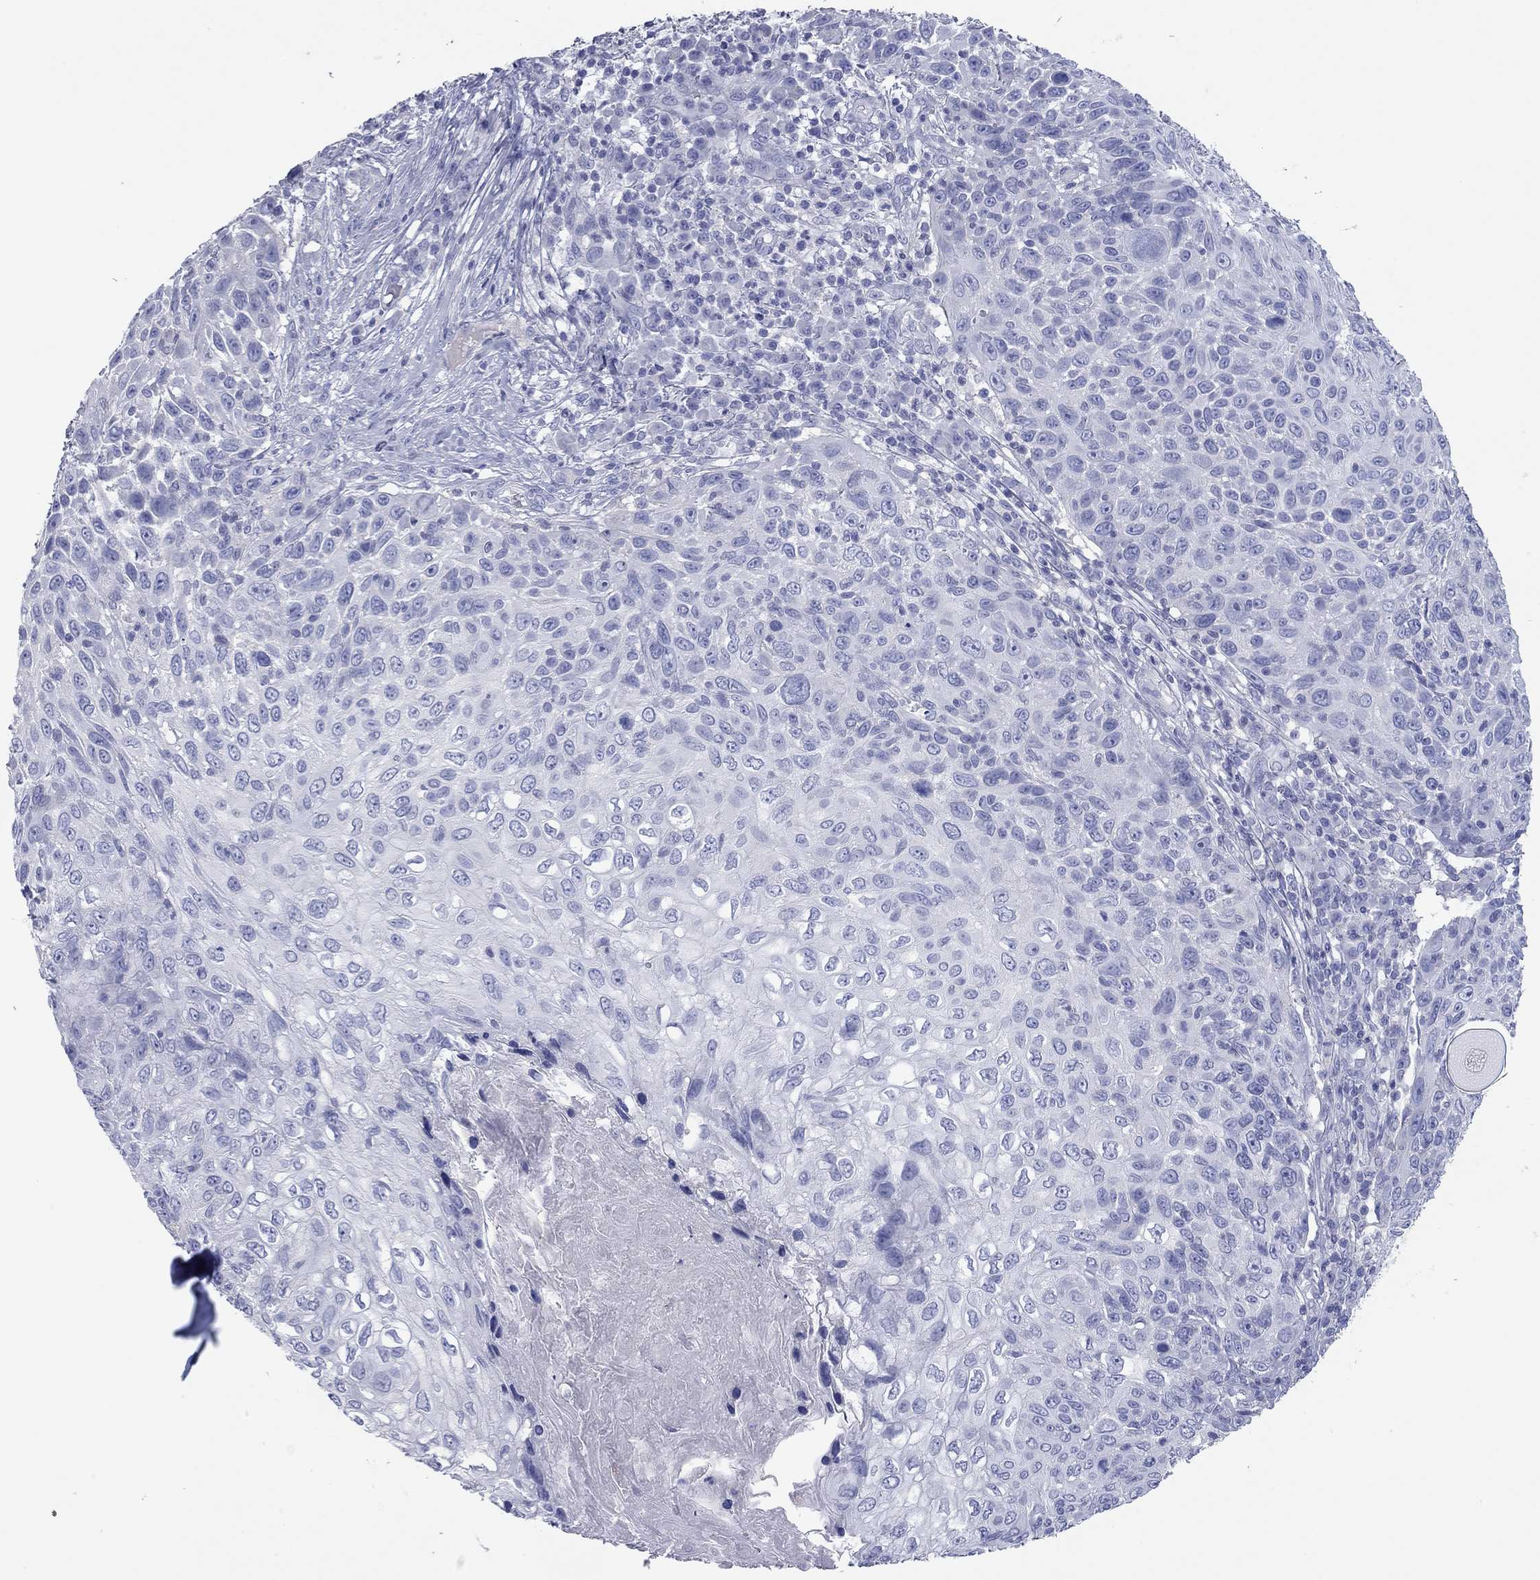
{"staining": {"intensity": "negative", "quantity": "none", "location": "none"}, "tissue": "skin cancer", "cell_type": "Tumor cells", "image_type": "cancer", "snomed": [{"axis": "morphology", "description": "Squamous cell carcinoma, NOS"}, {"axis": "topography", "description": "Skin"}], "caption": "IHC of skin cancer (squamous cell carcinoma) displays no staining in tumor cells. Nuclei are stained in blue.", "gene": "ACTL7B", "patient": {"sex": "male", "age": 92}}